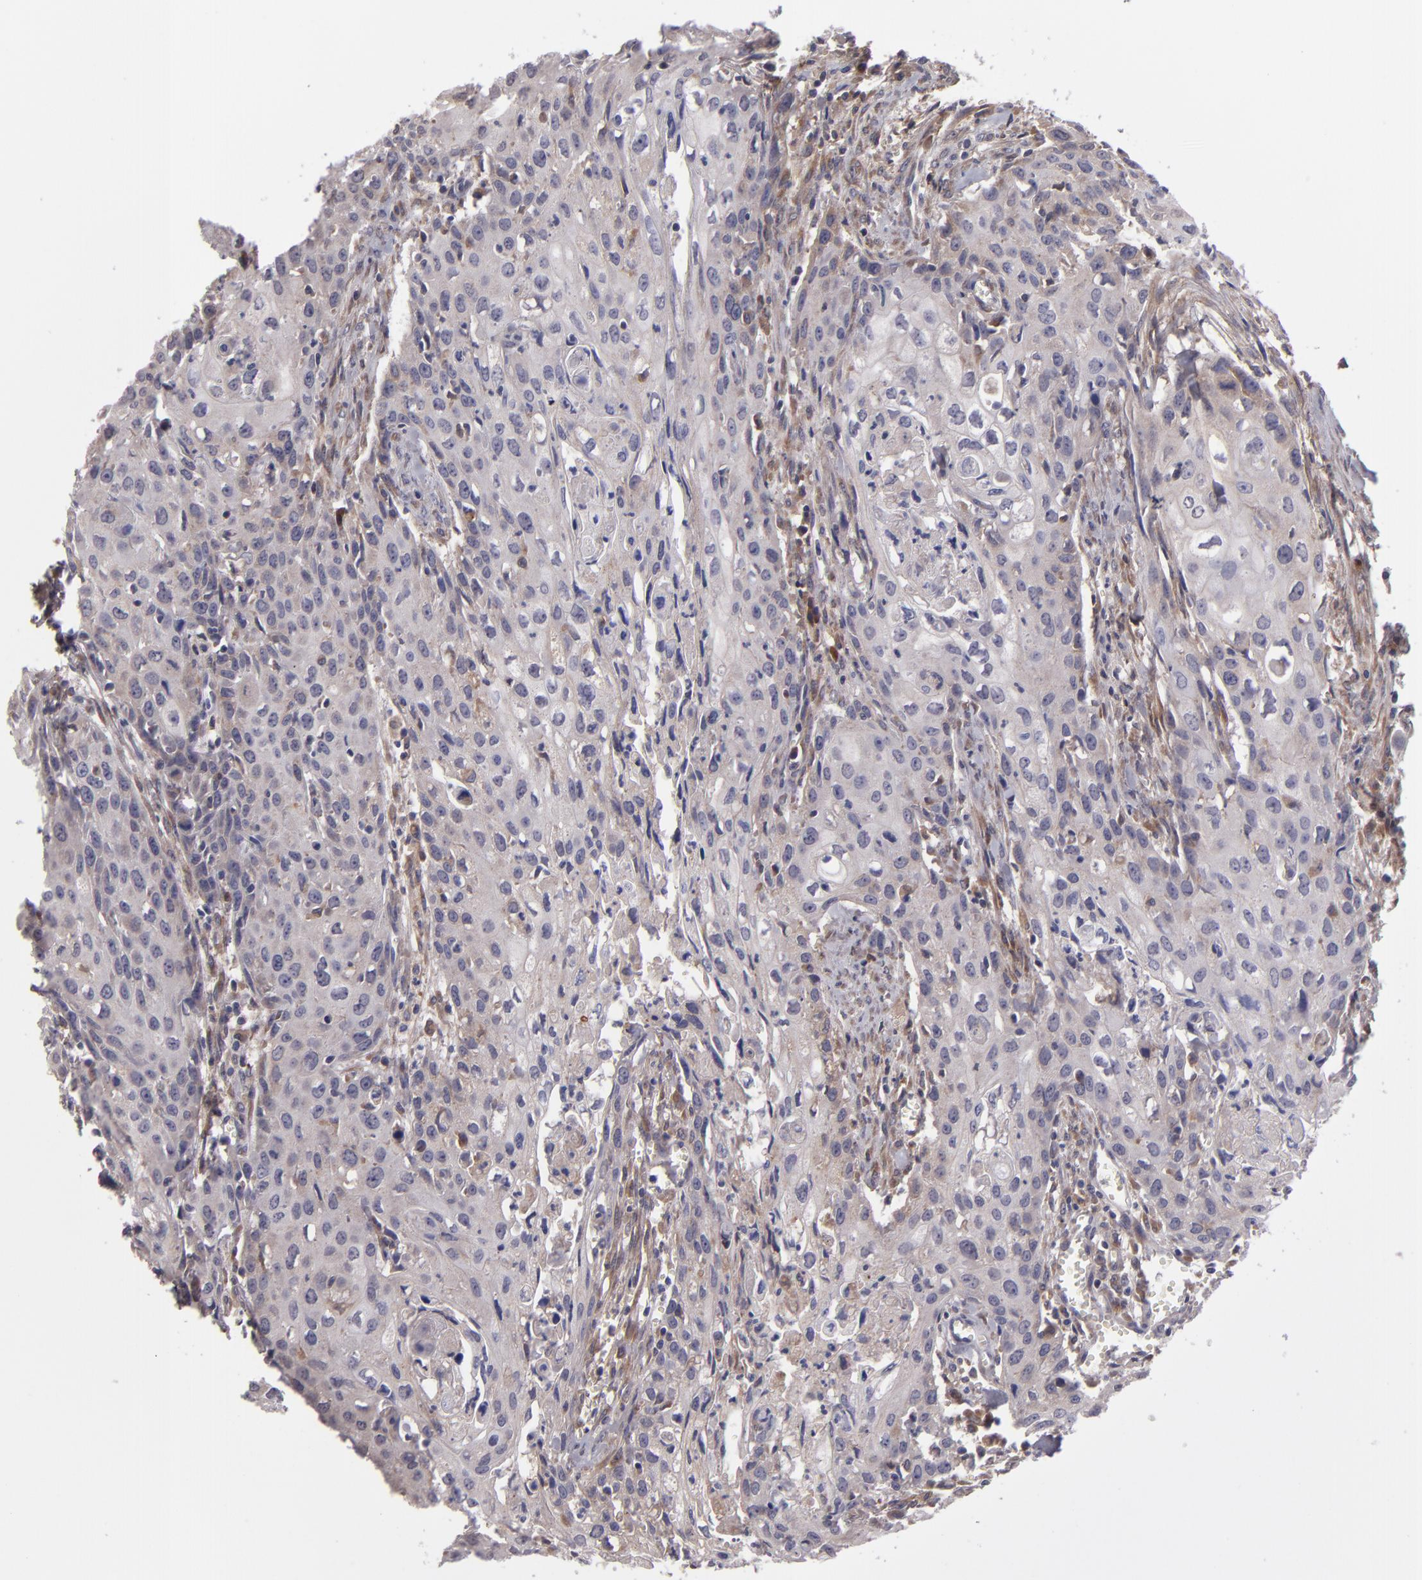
{"staining": {"intensity": "weak", "quantity": "25%-75%", "location": "cytoplasmic/membranous"}, "tissue": "urothelial cancer", "cell_type": "Tumor cells", "image_type": "cancer", "snomed": [{"axis": "morphology", "description": "Urothelial carcinoma, High grade"}, {"axis": "topography", "description": "Urinary bladder"}], "caption": "Protein staining of urothelial carcinoma (high-grade) tissue demonstrates weak cytoplasmic/membranous staining in about 25%-75% of tumor cells.", "gene": "IL12A", "patient": {"sex": "male", "age": 54}}